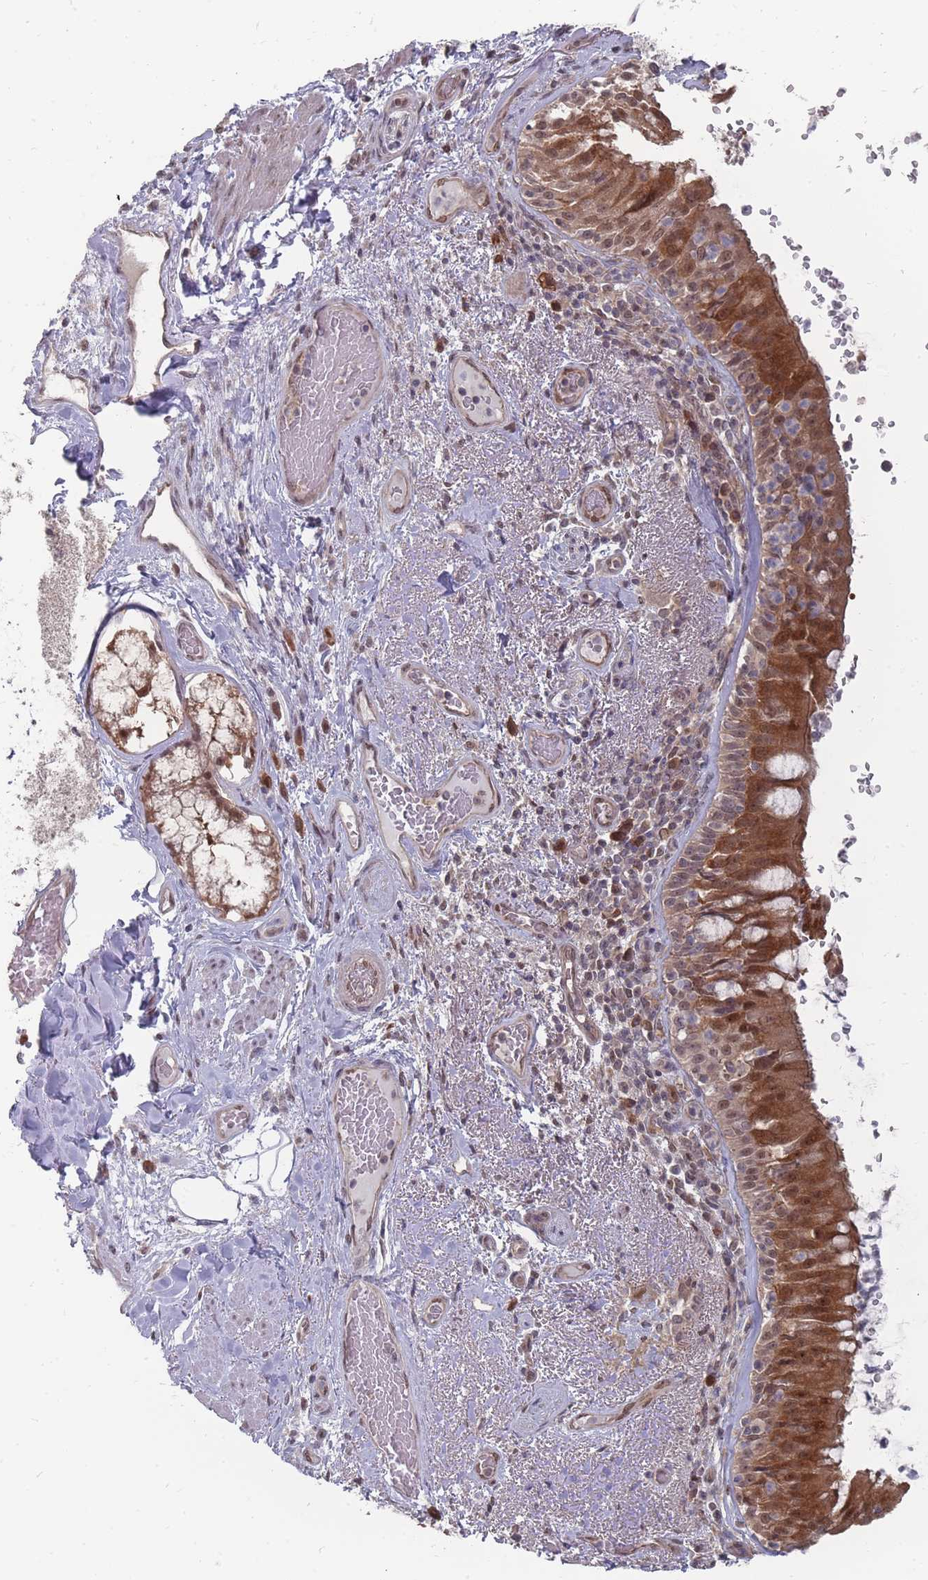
{"staining": {"intensity": "moderate", "quantity": ">75%", "location": "cytoplasmic/membranous,nuclear"}, "tissue": "bronchus", "cell_type": "Respiratory epithelial cells", "image_type": "normal", "snomed": [{"axis": "morphology", "description": "Normal tissue, NOS"}, {"axis": "topography", "description": "Cartilage tissue"}, {"axis": "topography", "description": "Bronchus"}], "caption": "IHC photomicrograph of benign bronchus: human bronchus stained using IHC shows medium levels of moderate protein expression localized specifically in the cytoplasmic/membranous,nuclear of respiratory epithelial cells, appearing as a cytoplasmic/membranous,nuclear brown color.", "gene": "NKD1", "patient": {"sex": "male", "age": 63}}